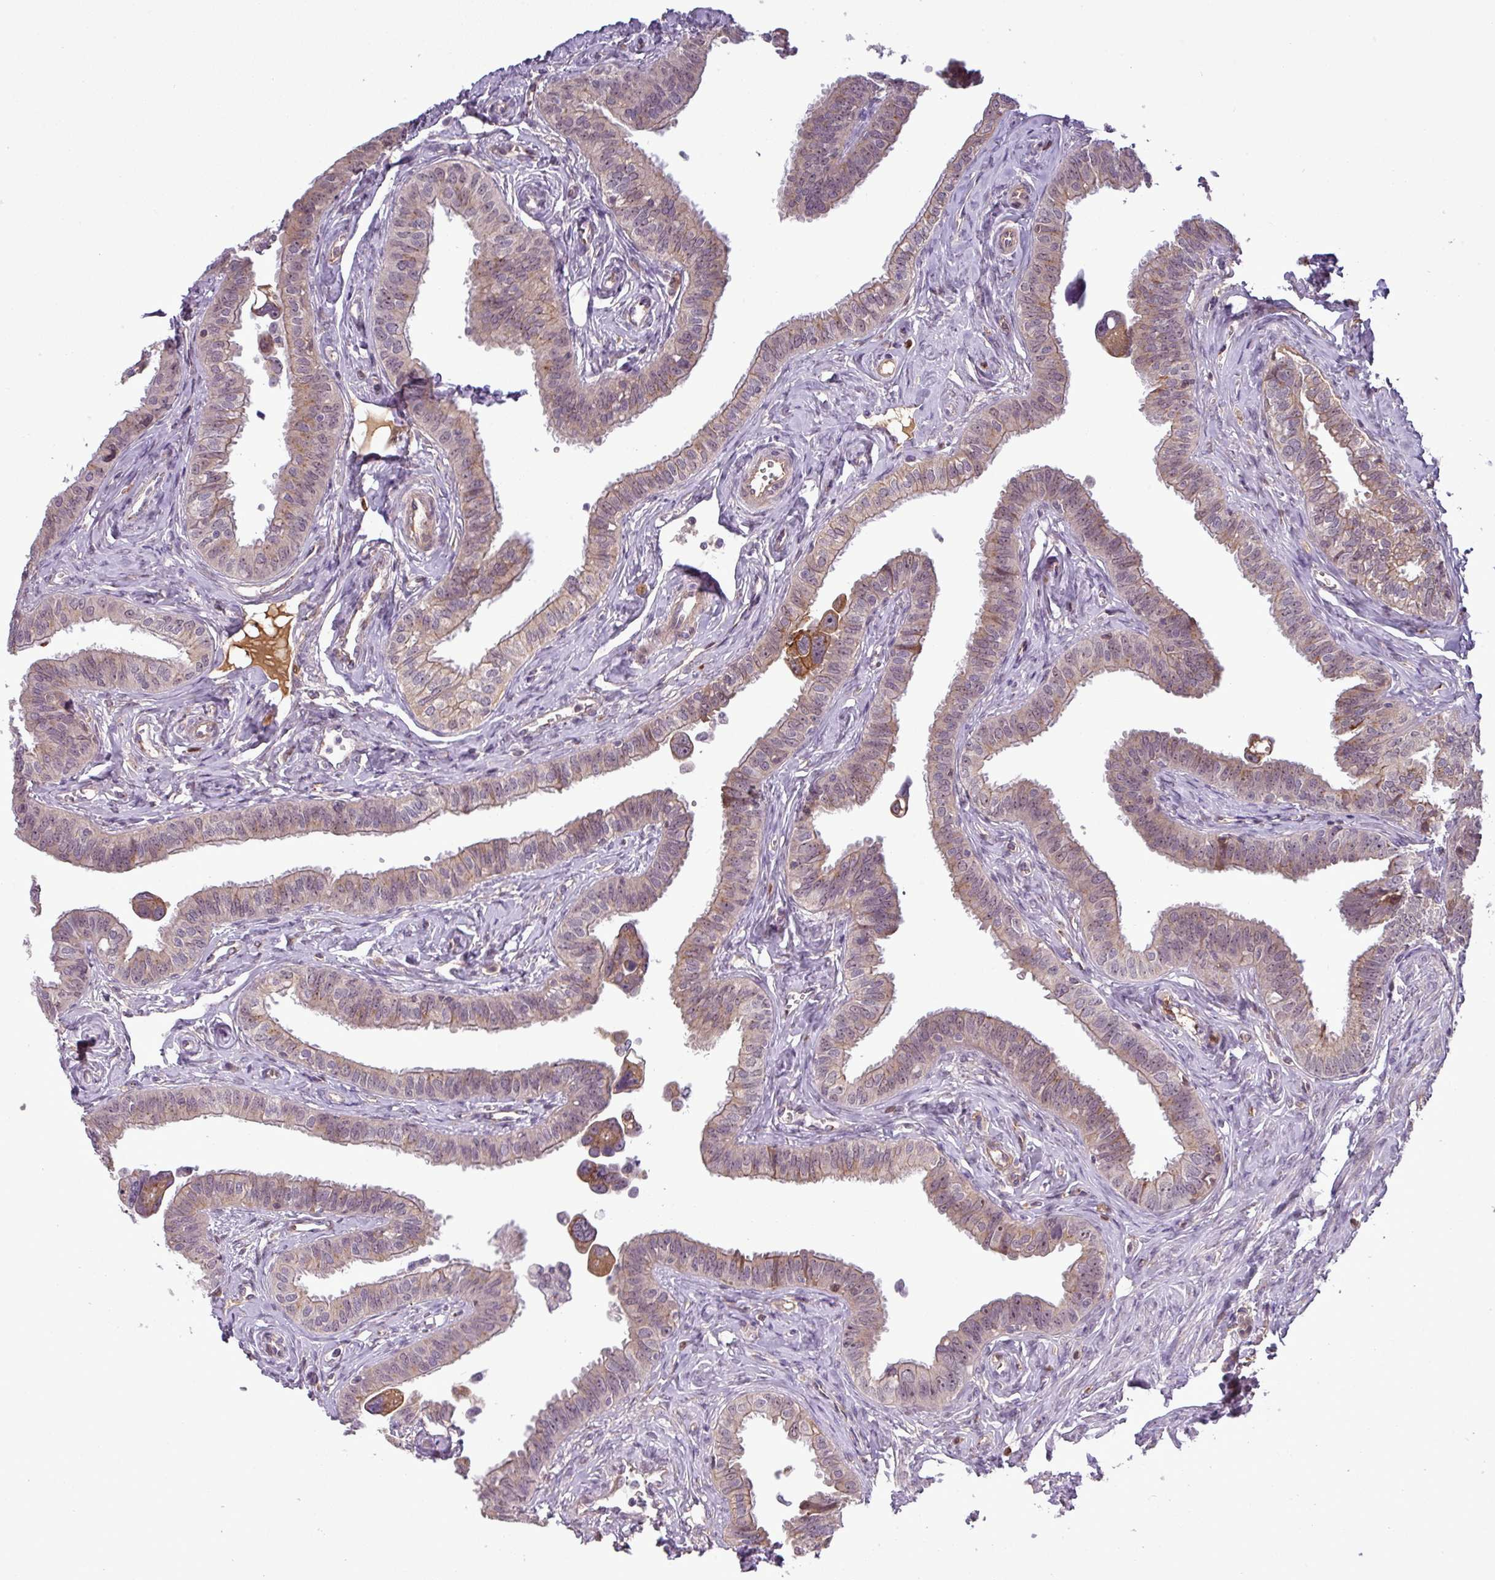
{"staining": {"intensity": "weak", "quantity": "25%-75%", "location": "cytoplasmic/membranous"}, "tissue": "fallopian tube", "cell_type": "Glandular cells", "image_type": "normal", "snomed": [{"axis": "morphology", "description": "Normal tissue, NOS"}, {"axis": "morphology", "description": "Carcinoma, NOS"}, {"axis": "topography", "description": "Fallopian tube"}, {"axis": "topography", "description": "Ovary"}], "caption": "IHC micrograph of normal fallopian tube: fallopian tube stained using IHC displays low levels of weak protein expression localized specifically in the cytoplasmic/membranous of glandular cells, appearing as a cytoplasmic/membranous brown color.", "gene": "PCDH1", "patient": {"sex": "female", "age": 59}}